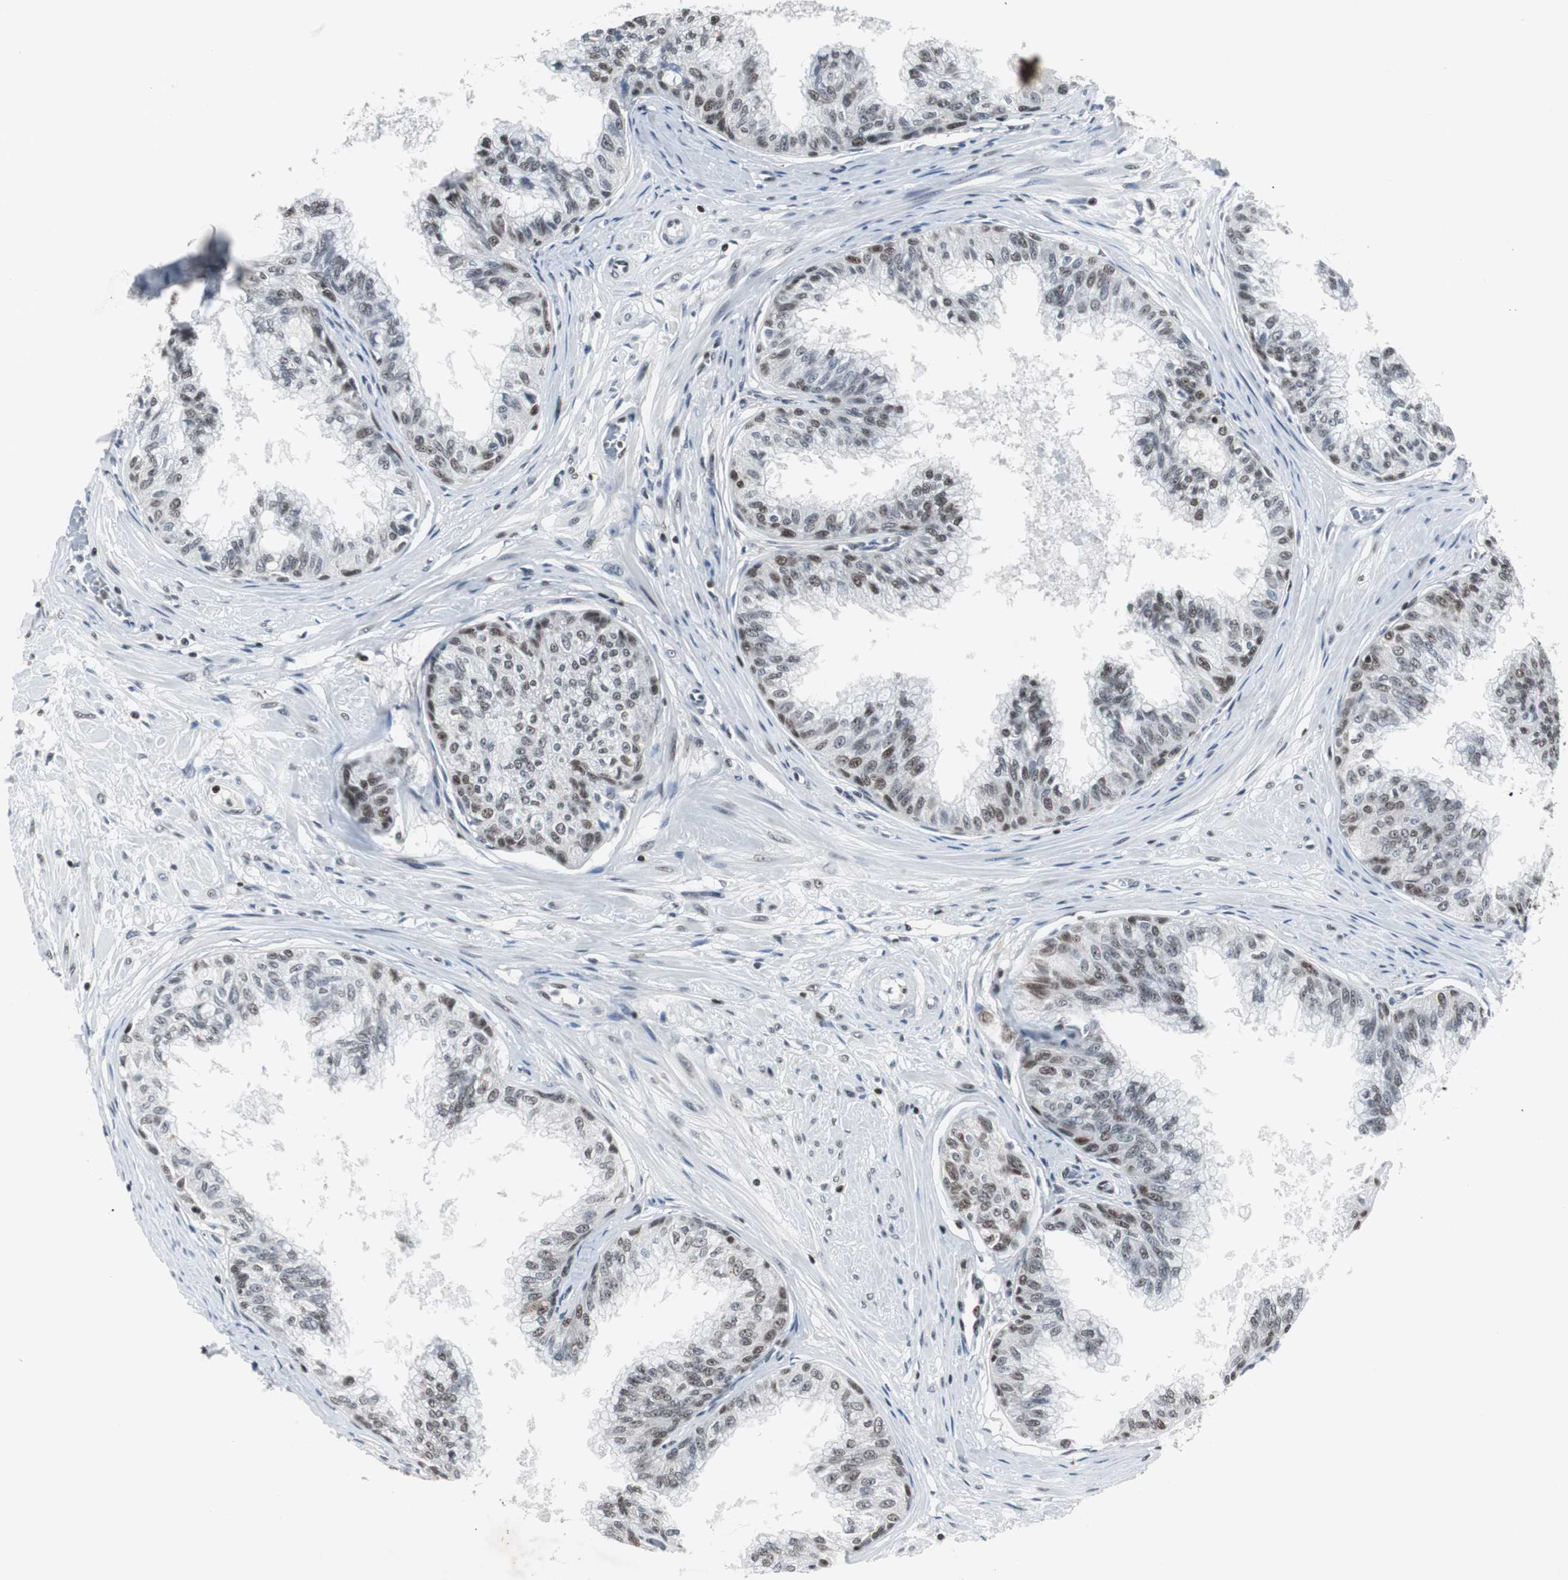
{"staining": {"intensity": "strong", "quantity": ">75%", "location": "nuclear"}, "tissue": "prostate", "cell_type": "Glandular cells", "image_type": "normal", "snomed": [{"axis": "morphology", "description": "Normal tissue, NOS"}, {"axis": "topography", "description": "Prostate"}, {"axis": "topography", "description": "Seminal veicle"}], "caption": "The image demonstrates a brown stain indicating the presence of a protein in the nuclear of glandular cells in prostate. The protein is stained brown, and the nuclei are stained in blue (DAB IHC with brightfield microscopy, high magnification).", "gene": "RAD9A", "patient": {"sex": "male", "age": 60}}